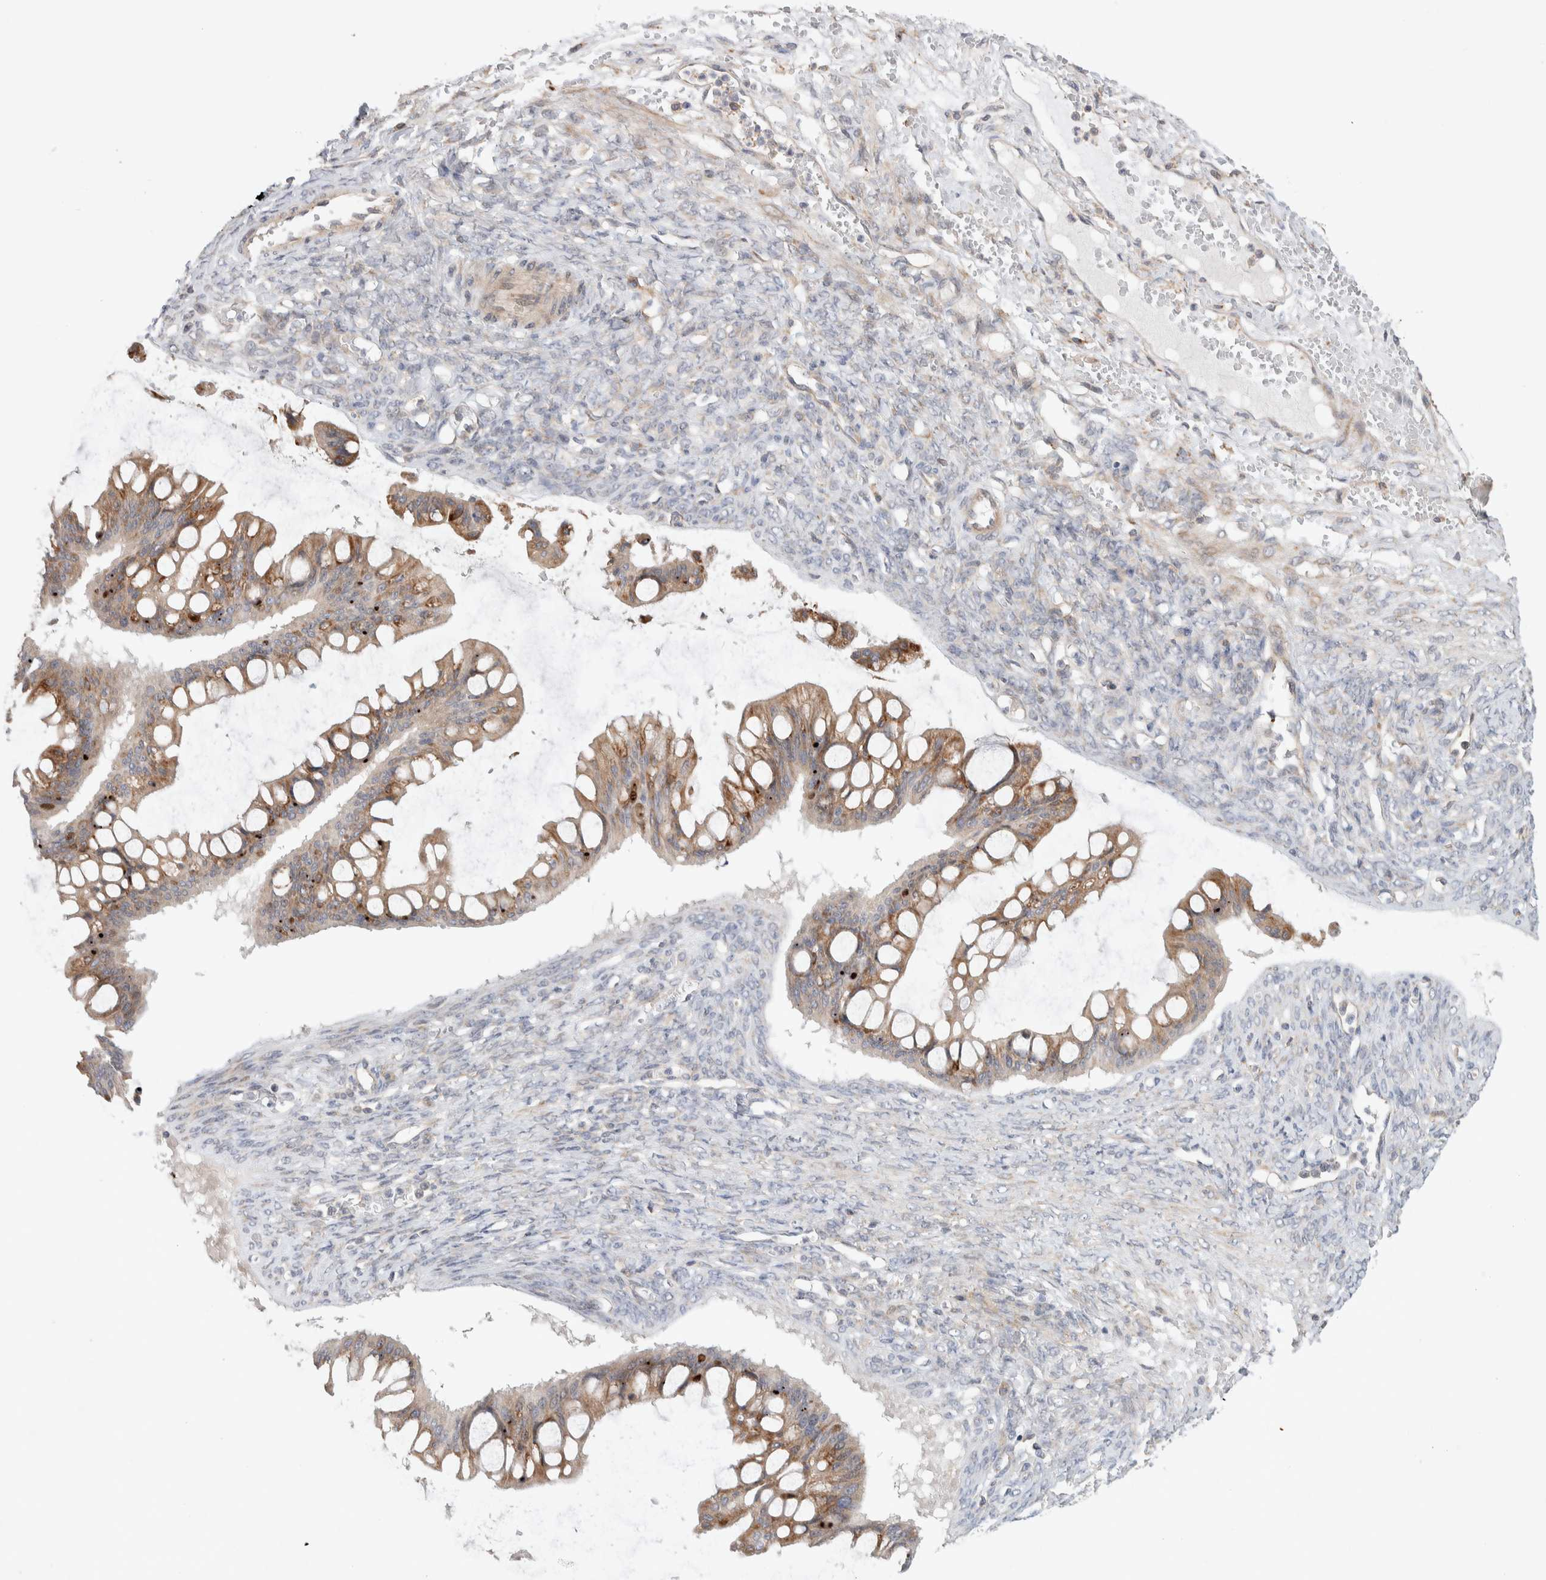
{"staining": {"intensity": "moderate", "quantity": ">75%", "location": "cytoplasmic/membranous"}, "tissue": "ovarian cancer", "cell_type": "Tumor cells", "image_type": "cancer", "snomed": [{"axis": "morphology", "description": "Cystadenocarcinoma, mucinous, NOS"}, {"axis": "topography", "description": "Ovary"}], "caption": "Human mucinous cystadenocarcinoma (ovarian) stained for a protein (brown) exhibits moderate cytoplasmic/membranous positive staining in approximately >75% of tumor cells.", "gene": "ADCY8", "patient": {"sex": "female", "age": 73}}